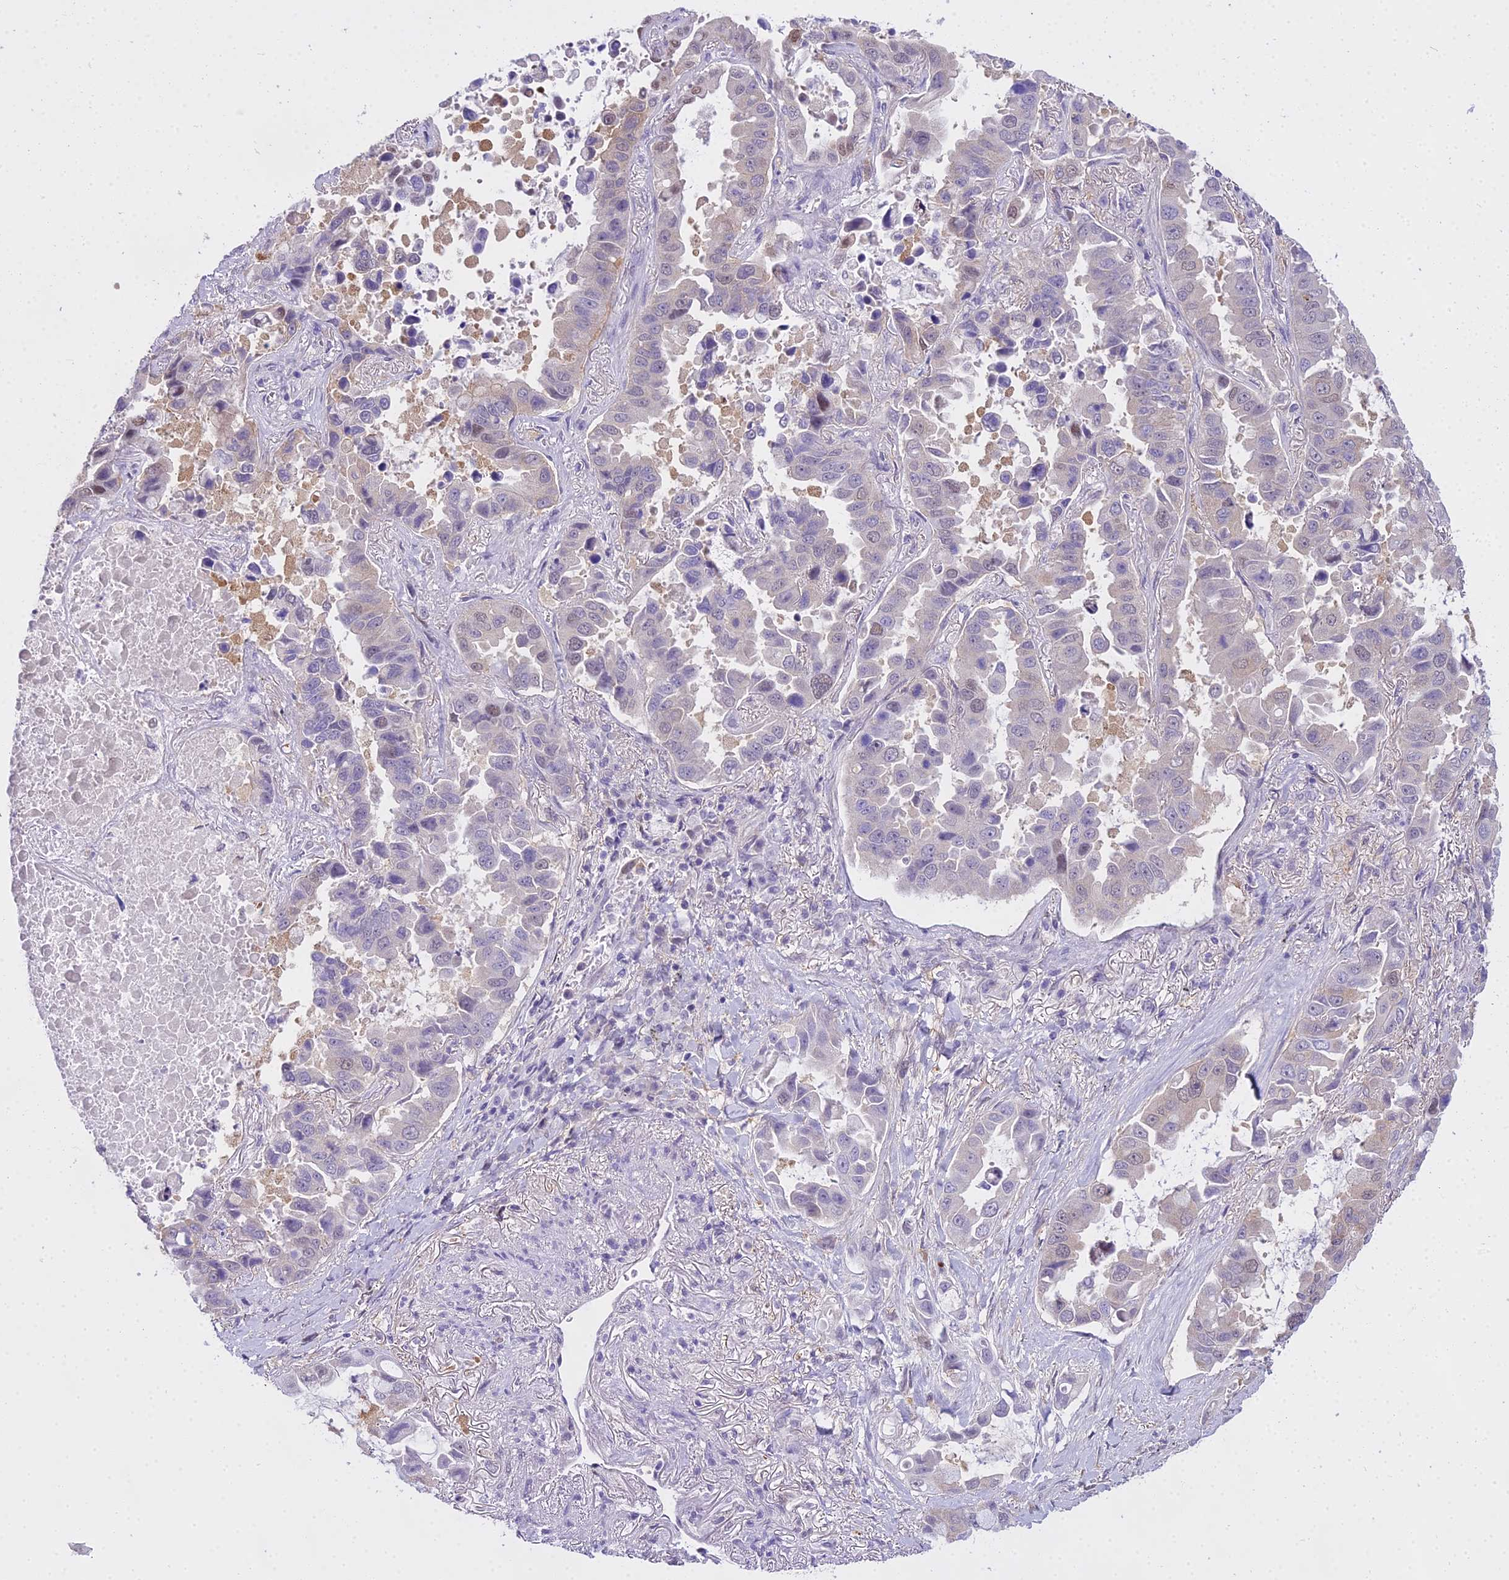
{"staining": {"intensity": "negative", "quantity": "none", "location": "none"}, "tissue": "lung cancer", "cell_type": "Tumor cells", "image_type": "cancer", "snomed": [{"axis": "morphology", "description": "Adenocarcinoma, NOS"}, {"axis": "topography", "description": "Lung"}], "caption": "An immunohistochemistry photomicrograph of lung cancer is shown. There is no staining in tumor cells of lung cancer. (DAB (3,3'-diaminobenzidine) immunohistochemistry (IHC) with hematoxylin counter stain).", "gene": "MAT2A", "patient": {"sex": "male", "age": 64}}